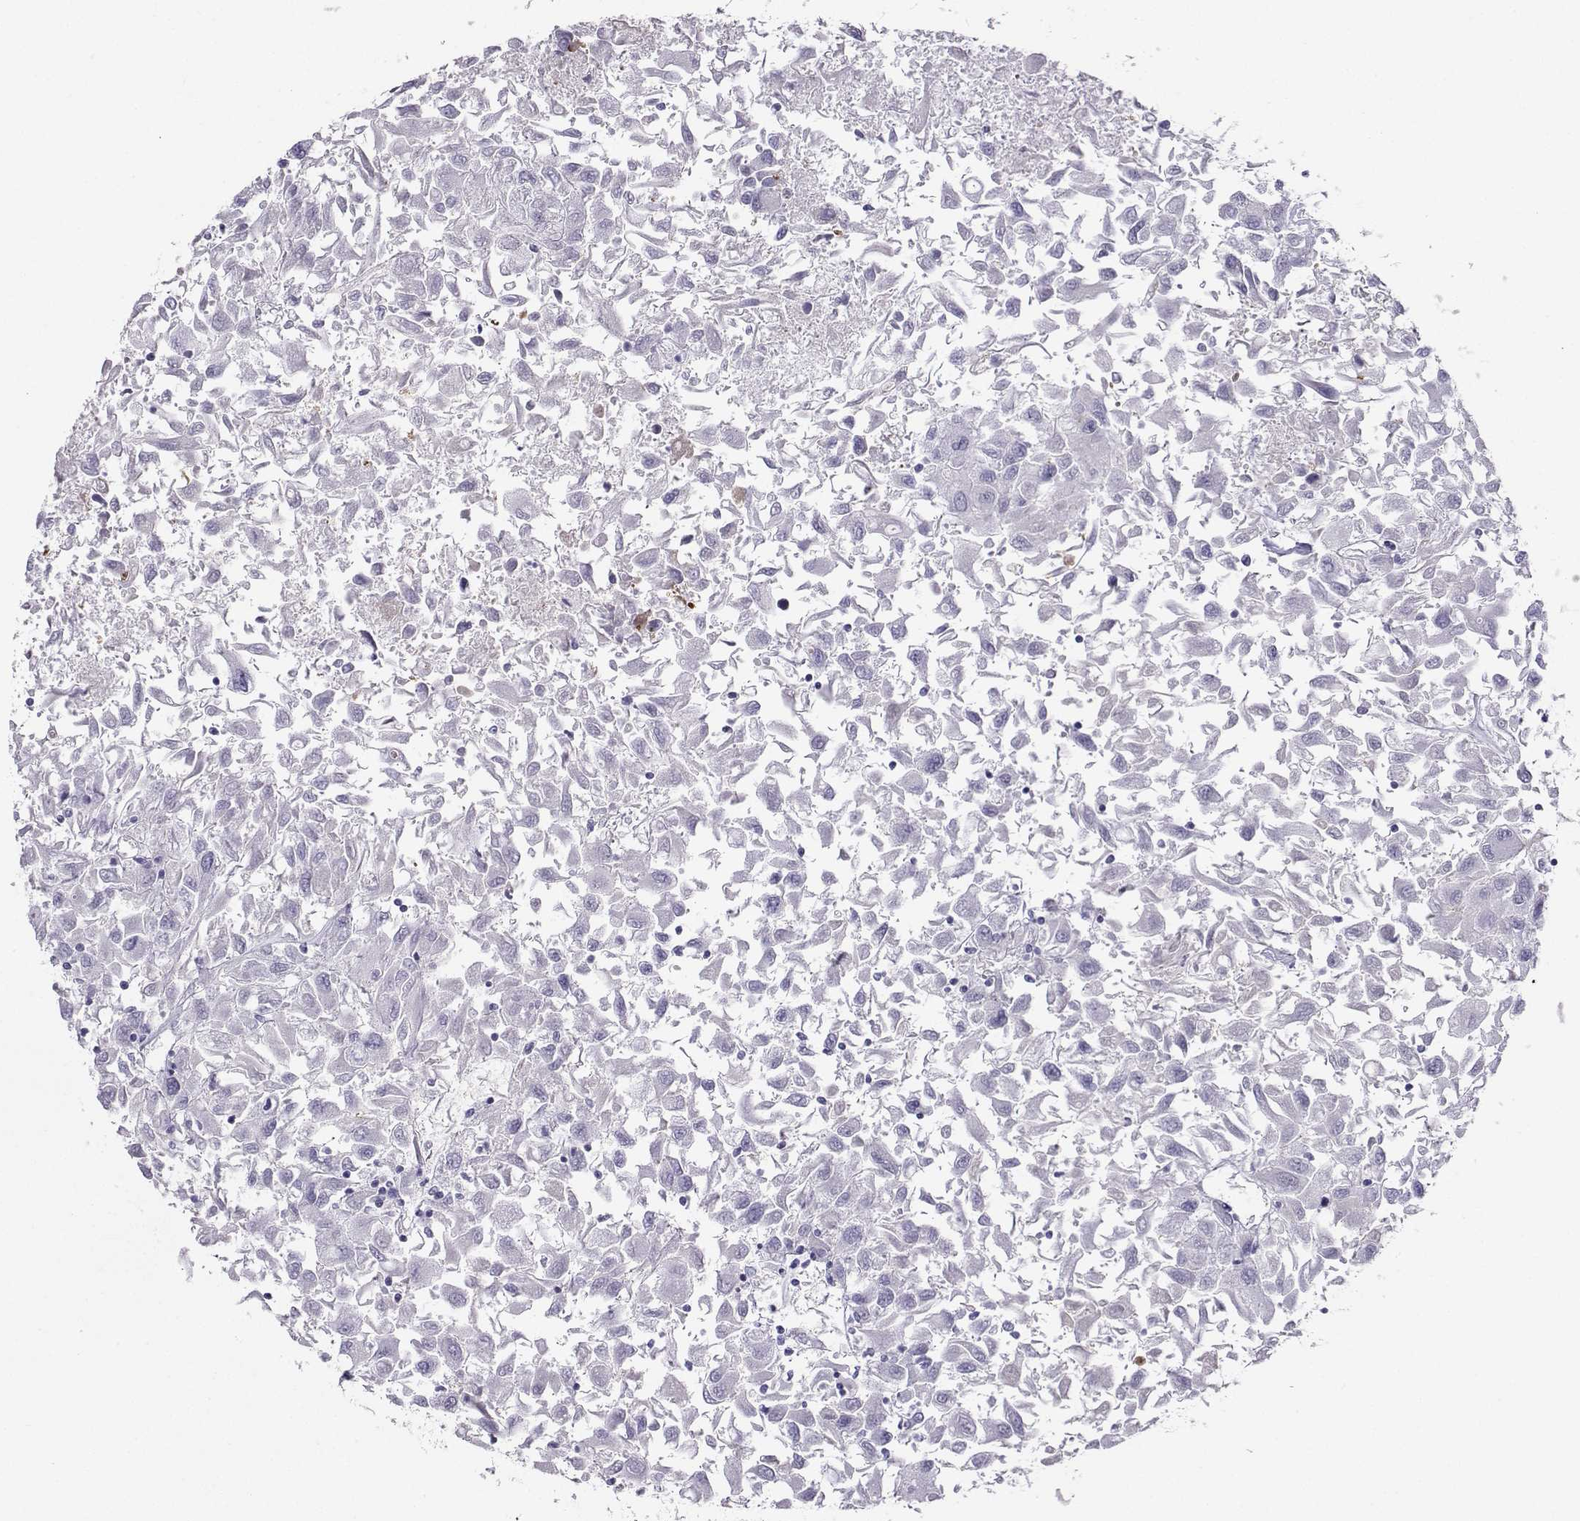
{"staining": {"intensity": "negative", "quantity": "none", "location": "none"}, "tissue": "renal cancer", "cell_type": "Tumor cells", "image_type": "cancer", "snomed": [{"axis": "morphology", "description": "Adenocarcinoma, NOS"}, {"axis": "topography", "description": "Kidney"}], "caption": "This is an IHC histopathology image of human renal adenocarcinoma. There is no positivity in tumor cells.", "gene": "PGK1", "patient": {"sex": "female", "age": 76}}